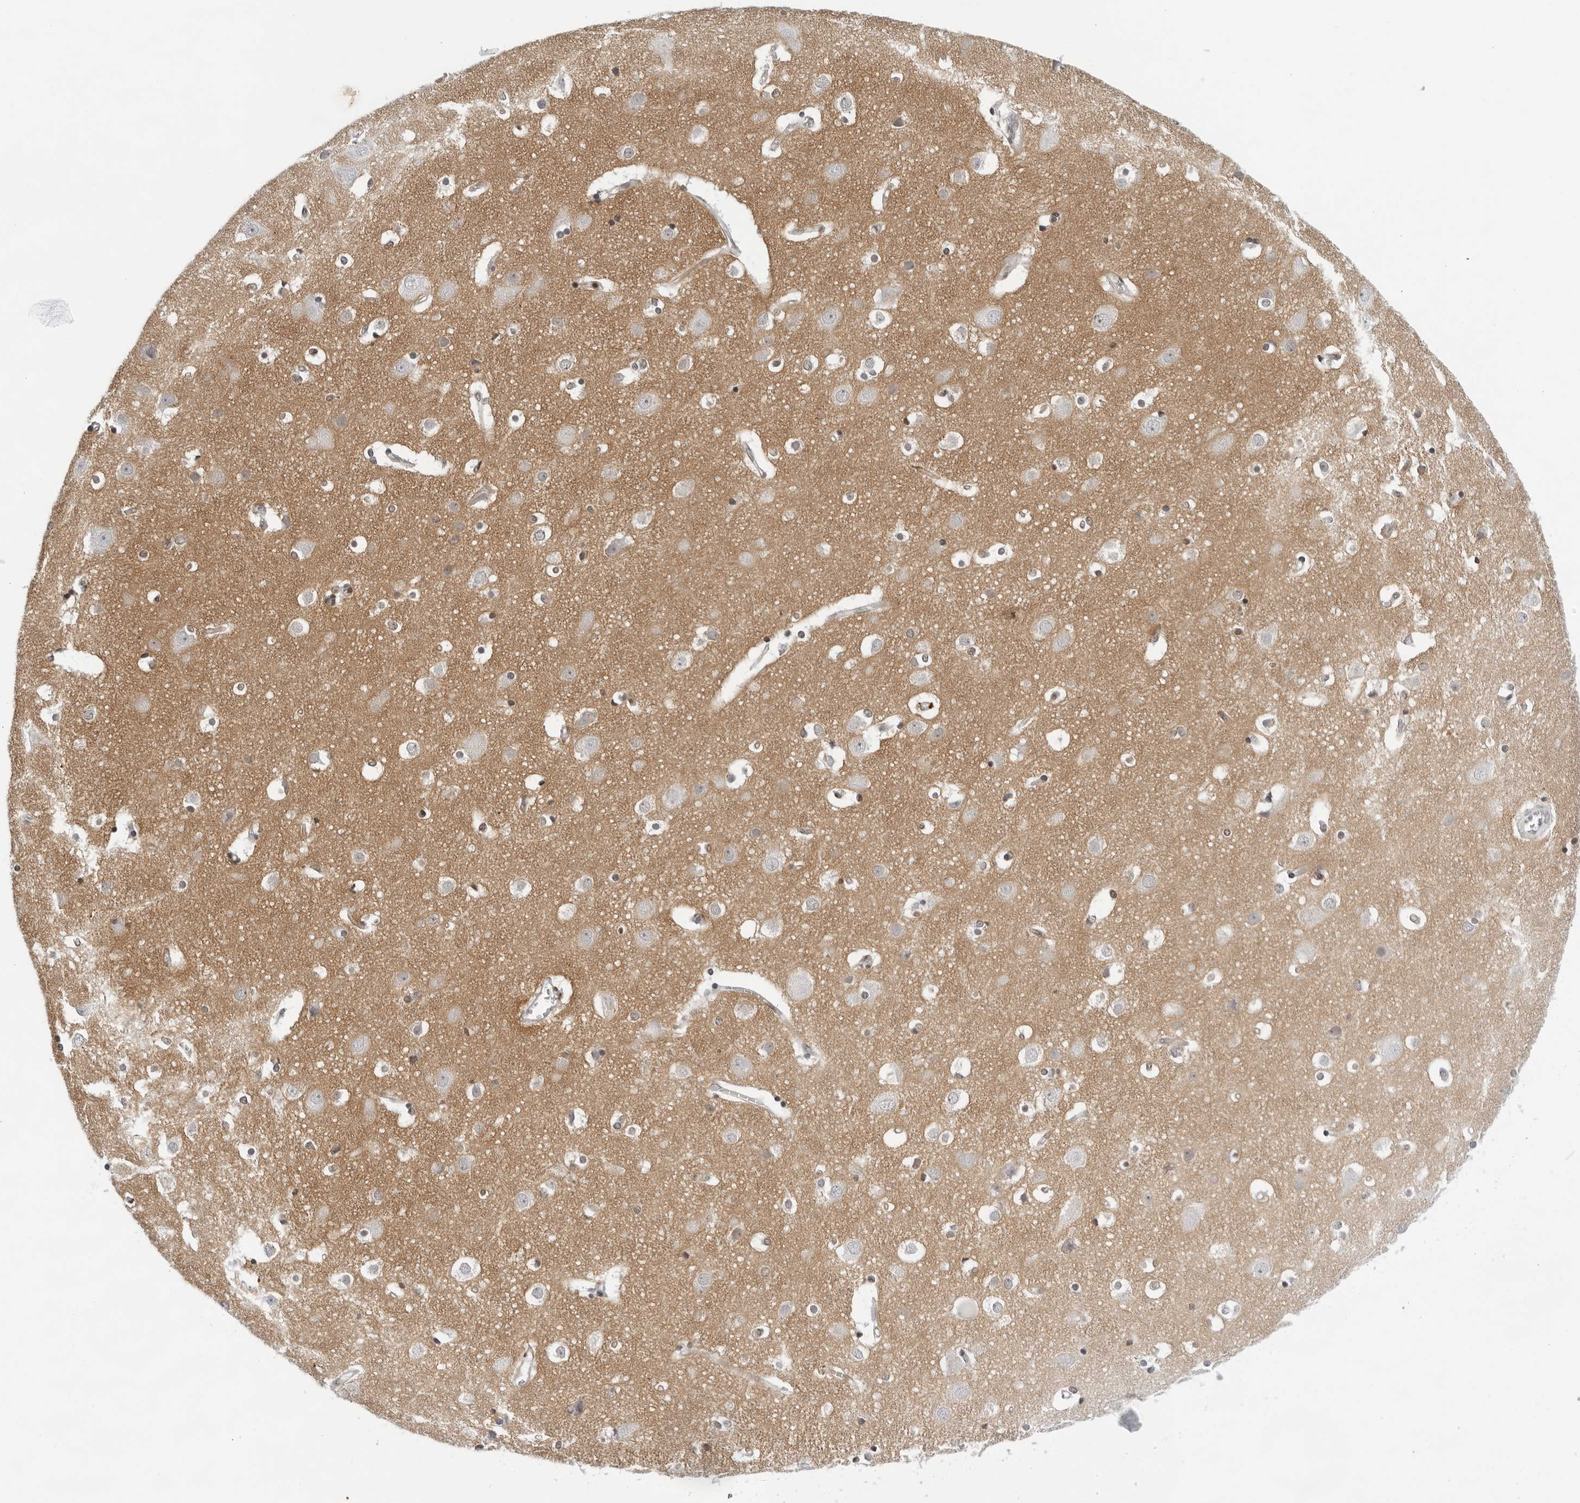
{"staining": {"intensity": "negative", "quantity": "none", "location": "none"}, "tissue": "cerebral cortex", "cell_type": "Endothelial cells", "image_type": "normal", "snomed": [{"axis": "morphology", "description": "Normal tissue, NOS"}, {"axis": "topography", "description": "Cerebral cortex"}], "caption": "DAB immunohistochemical staining of normal cerebral cortex exhibits no significant positivity in endothelial cells. (DAB (3,3'-diaminobenzidine) IHC with hematoxylin counter stain).", "gene": "OGG1", "patient": {"sex": "male", "age": 54}}